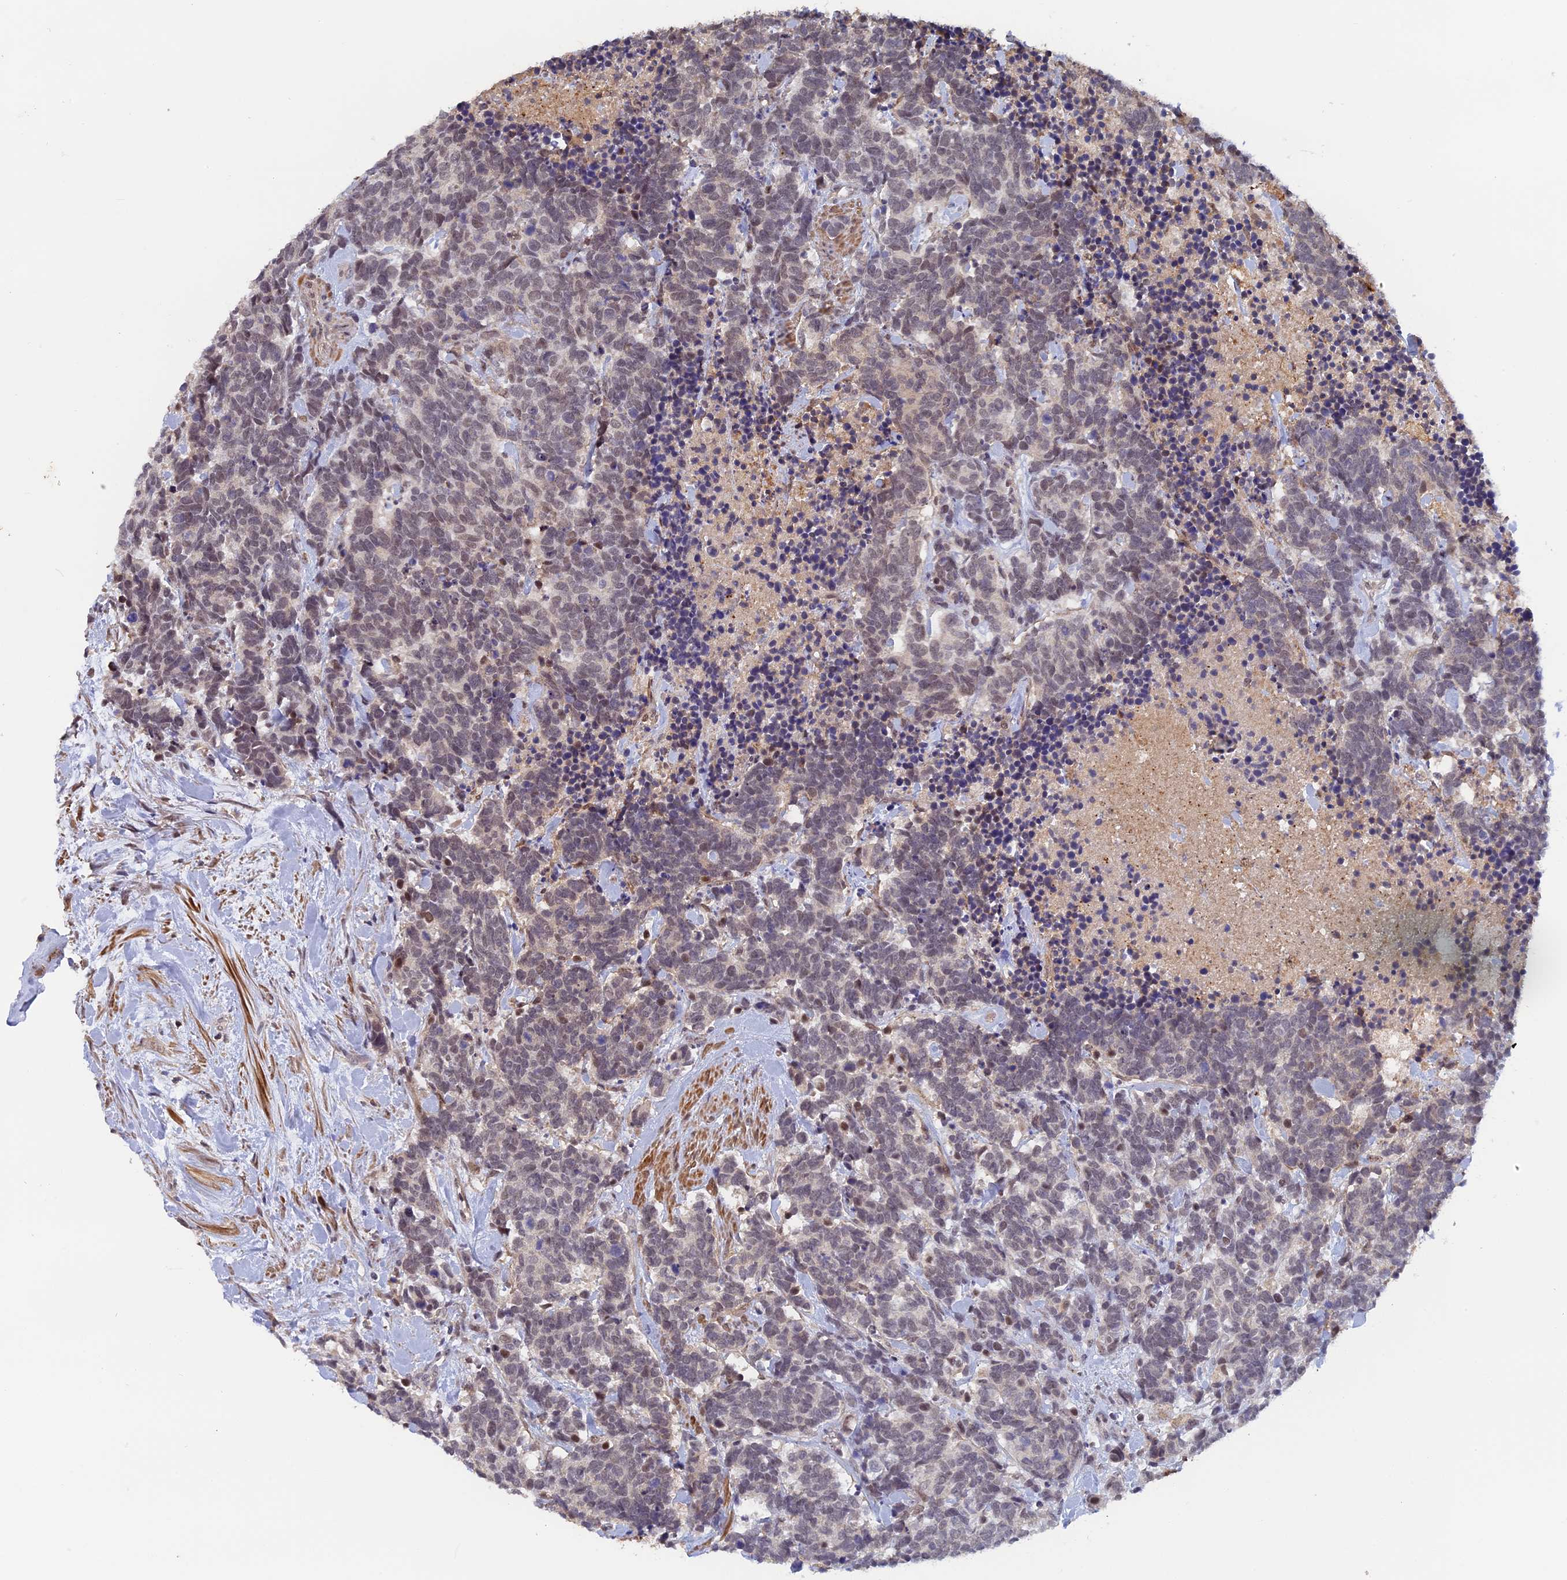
{"staining": {"intensity": "weak", "quantity": "<25%", "location": "nuclear"}, "tissue": "carcinoid", "cell_type": "Tumor cells", "image_type": "cancer", "snomed": [{"axis": "morphology", "description": "Carcinoma, NOS"}, {"axis": "morphology", "description": "Carcinoid, malignant, NOS"}, {"axis": "topography", "description": "Prostate"}], "caption": "This is a image of immunohistochemistry staining of carcinoid, which shows no expression in tumor cells.", "gene": "FAM98C", "patient": {"sex": "male", "age": 57}}